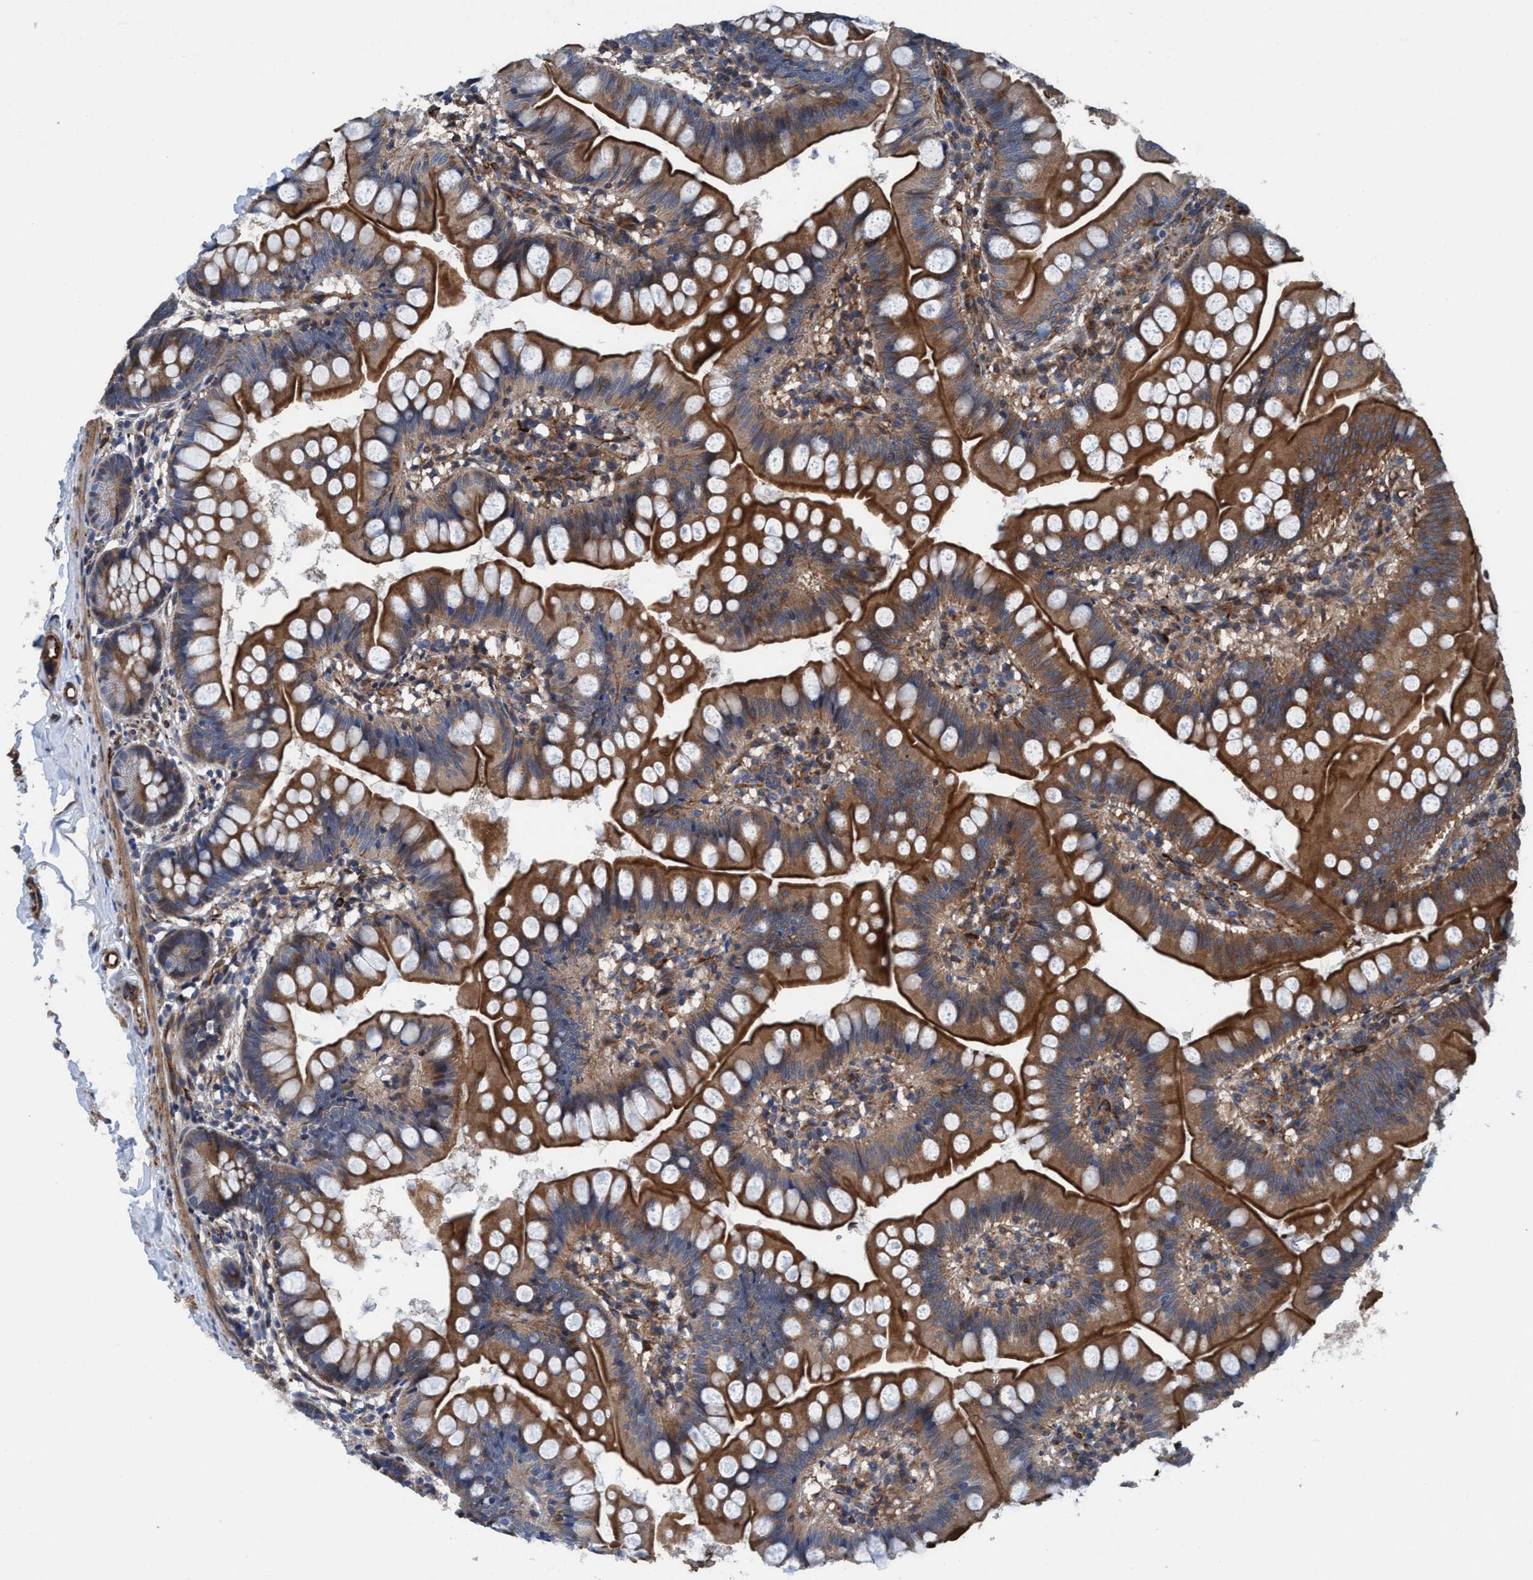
{"staining": {"intensity": "strong", "quantity": ">75%", "location": "cytoplasmic/membranous"}, "tissue": "small intestine", "cell_type": "Glandular cells", "image_type": "normal", "snomed": [{"axis": "morphology", "description": "Normal tissue, NOS"}, {"axis": "topography", "description": "Small intestine"}], "caption": "Benign small intestine was stained to show a protein in brown. There is high levels of strong cytoplasmic/membranous staining in about >75% of glandular cells.", "gene": "NMT1", "patient": {"sex": "male", "age": 7}}